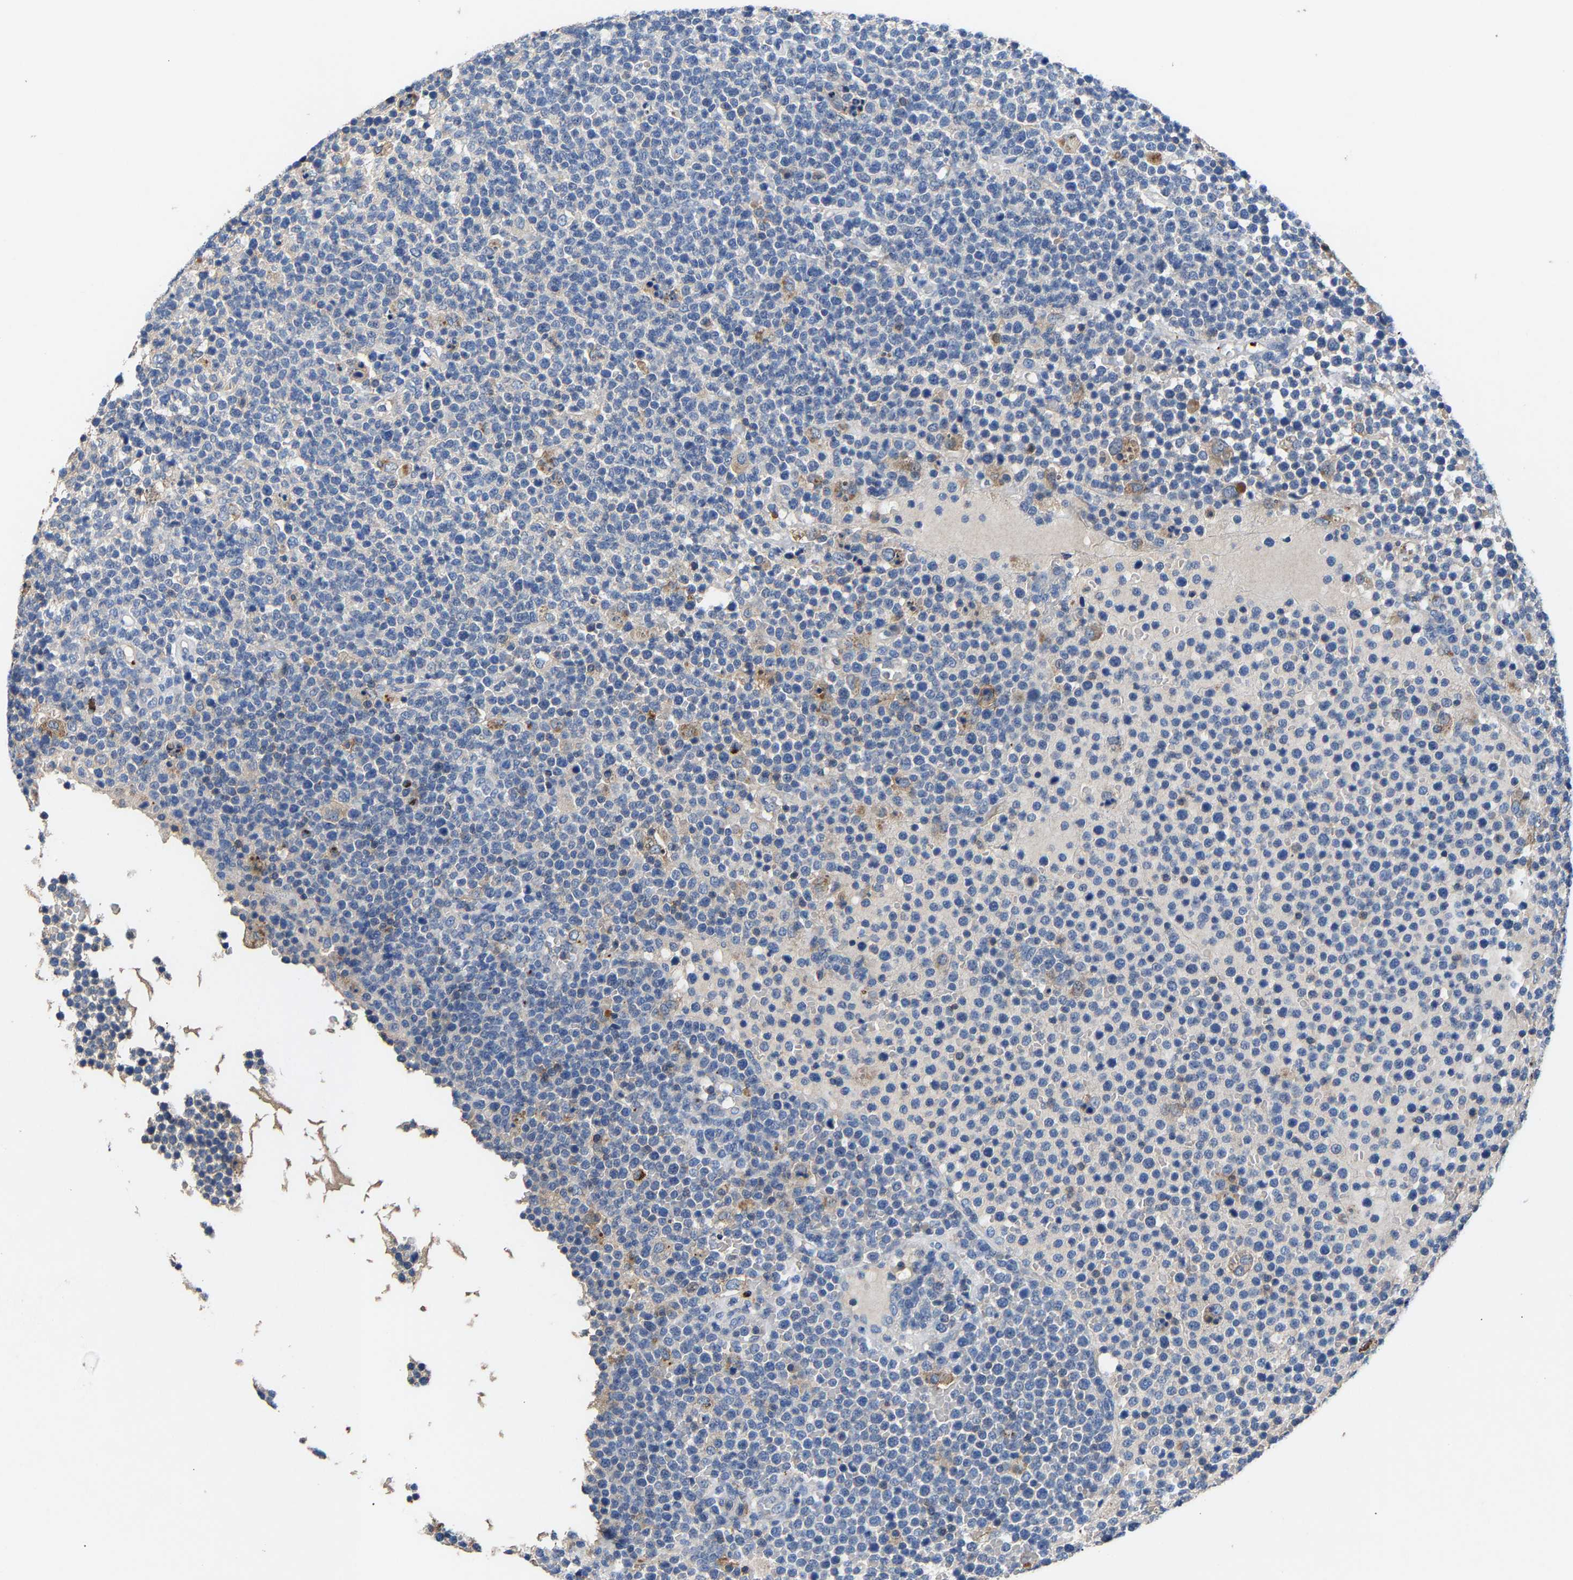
{"staining": {"intensity": "negative", "quantity": "none", "location": "none"}, "tissue": "lymphoma", "cell_type": "Tumor cells", "image_type": "cancer", "snomed": [{"axis": "morphology", "description": "Malignant lymphoma, non-Hodgkin's type, High grade"}, {"axis": "topography", "description": "Lymph node"}], "caption": "An image of human malignant lymphoma, non-Hodgkin's type (high-grade) is negative for staining in tumor cells.", "gene": "CCDC171", "patient": {"sex": "male", "age": 61}}